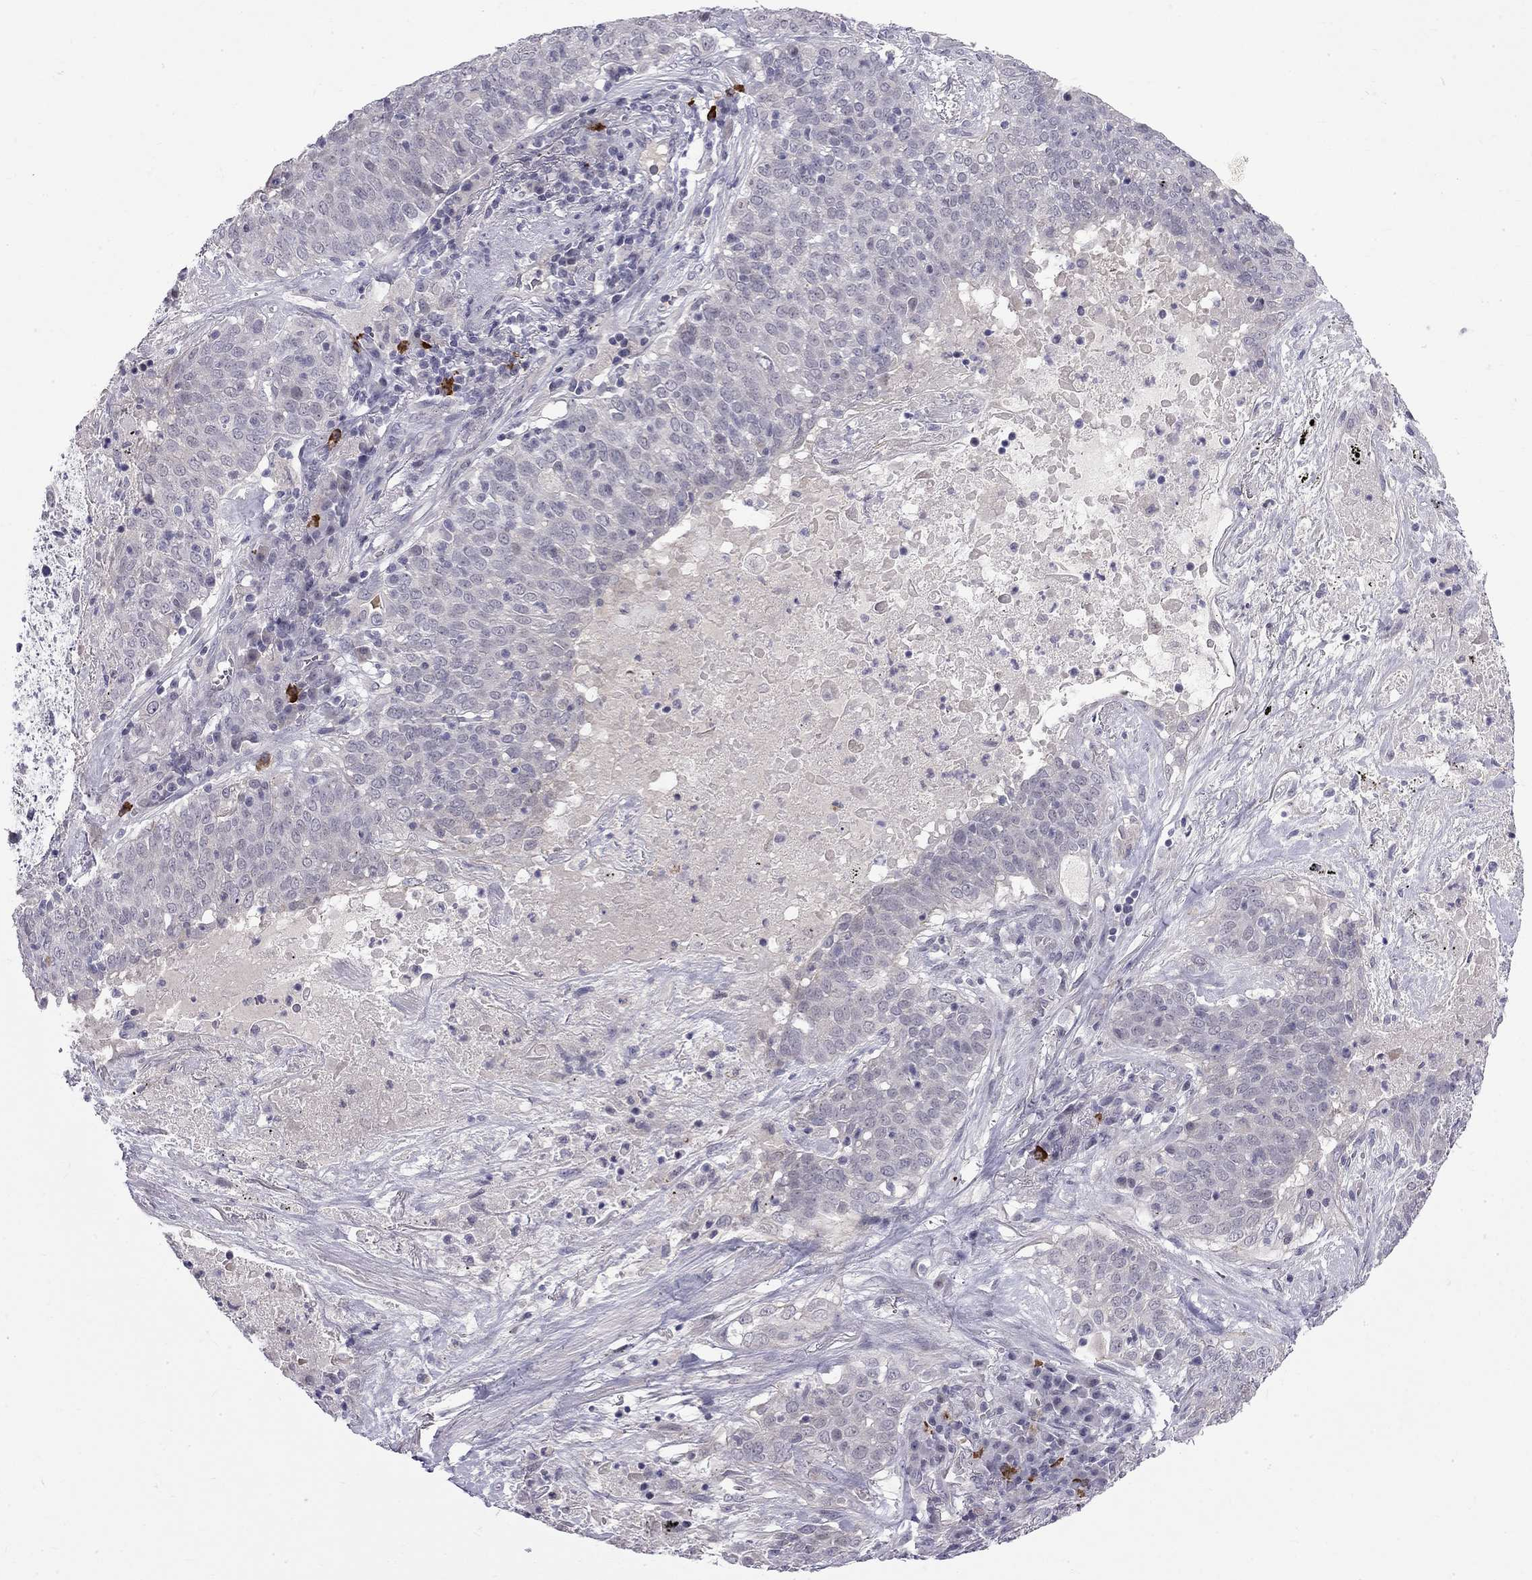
{"staining": {"intensity": "negative", "quantity": "none", "location": "none"}, "tissue": "lung cancer", "cell_type": "Tumor cells", "image_type": "cancer", "snomed": [{"axis": "morphology", "description": "Squamous cell carcinoma, NOS"}, {"axis": "topography", "description": "Lung"}], "caption": "High power microscopy image of an immunohistochemistry histopathology image of lung squamous cell carcinoma, revealing no significant positivity in tumor cells.", "gene": "RTL9", "patient": {"sex": "male", "age": 82}}